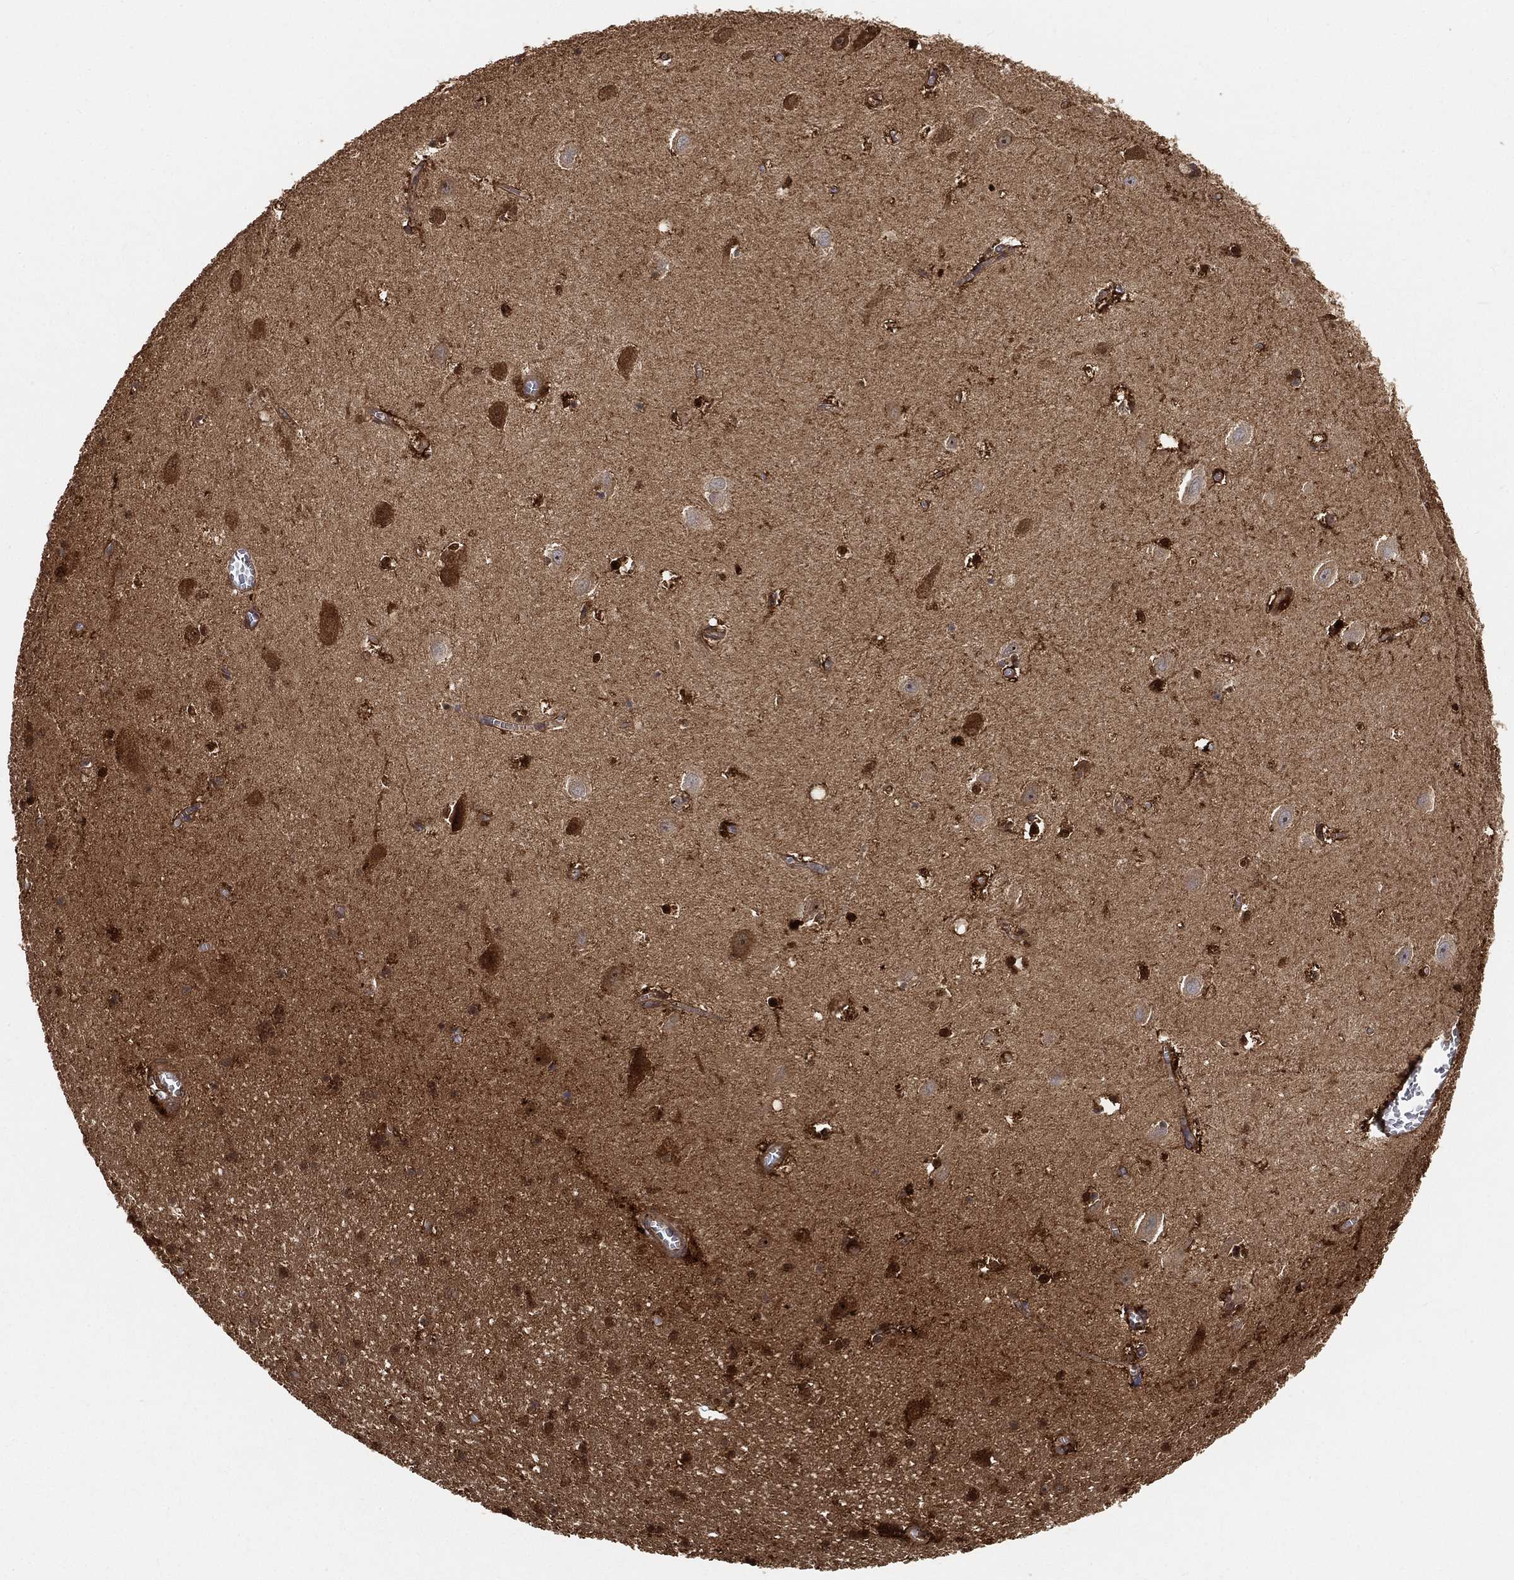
{"staining": {"intensity": "strong", "quantity": "25%-75%", "location": "cytoplasmic/membranous,nuclear"}, "tissue": "hippocampus", "cell_type": "Glial cells", "image_type": "normal", "snomed": [{"axis": "morphology", "description": "Normal tissue, NOS"}, {"axis": "topography", "description": "Hippocampus"}], "caption": "Glial cells demonstrate high levels of strong cytoplasmic/membranous,nuclear staining in about 25%-75% of cells in unremarkable hippocampus. (Brightfield microscopy of DAB IHC at high magnification).", "gene": "CRYL1", "patient": {"sex": "female", "age": 64}}